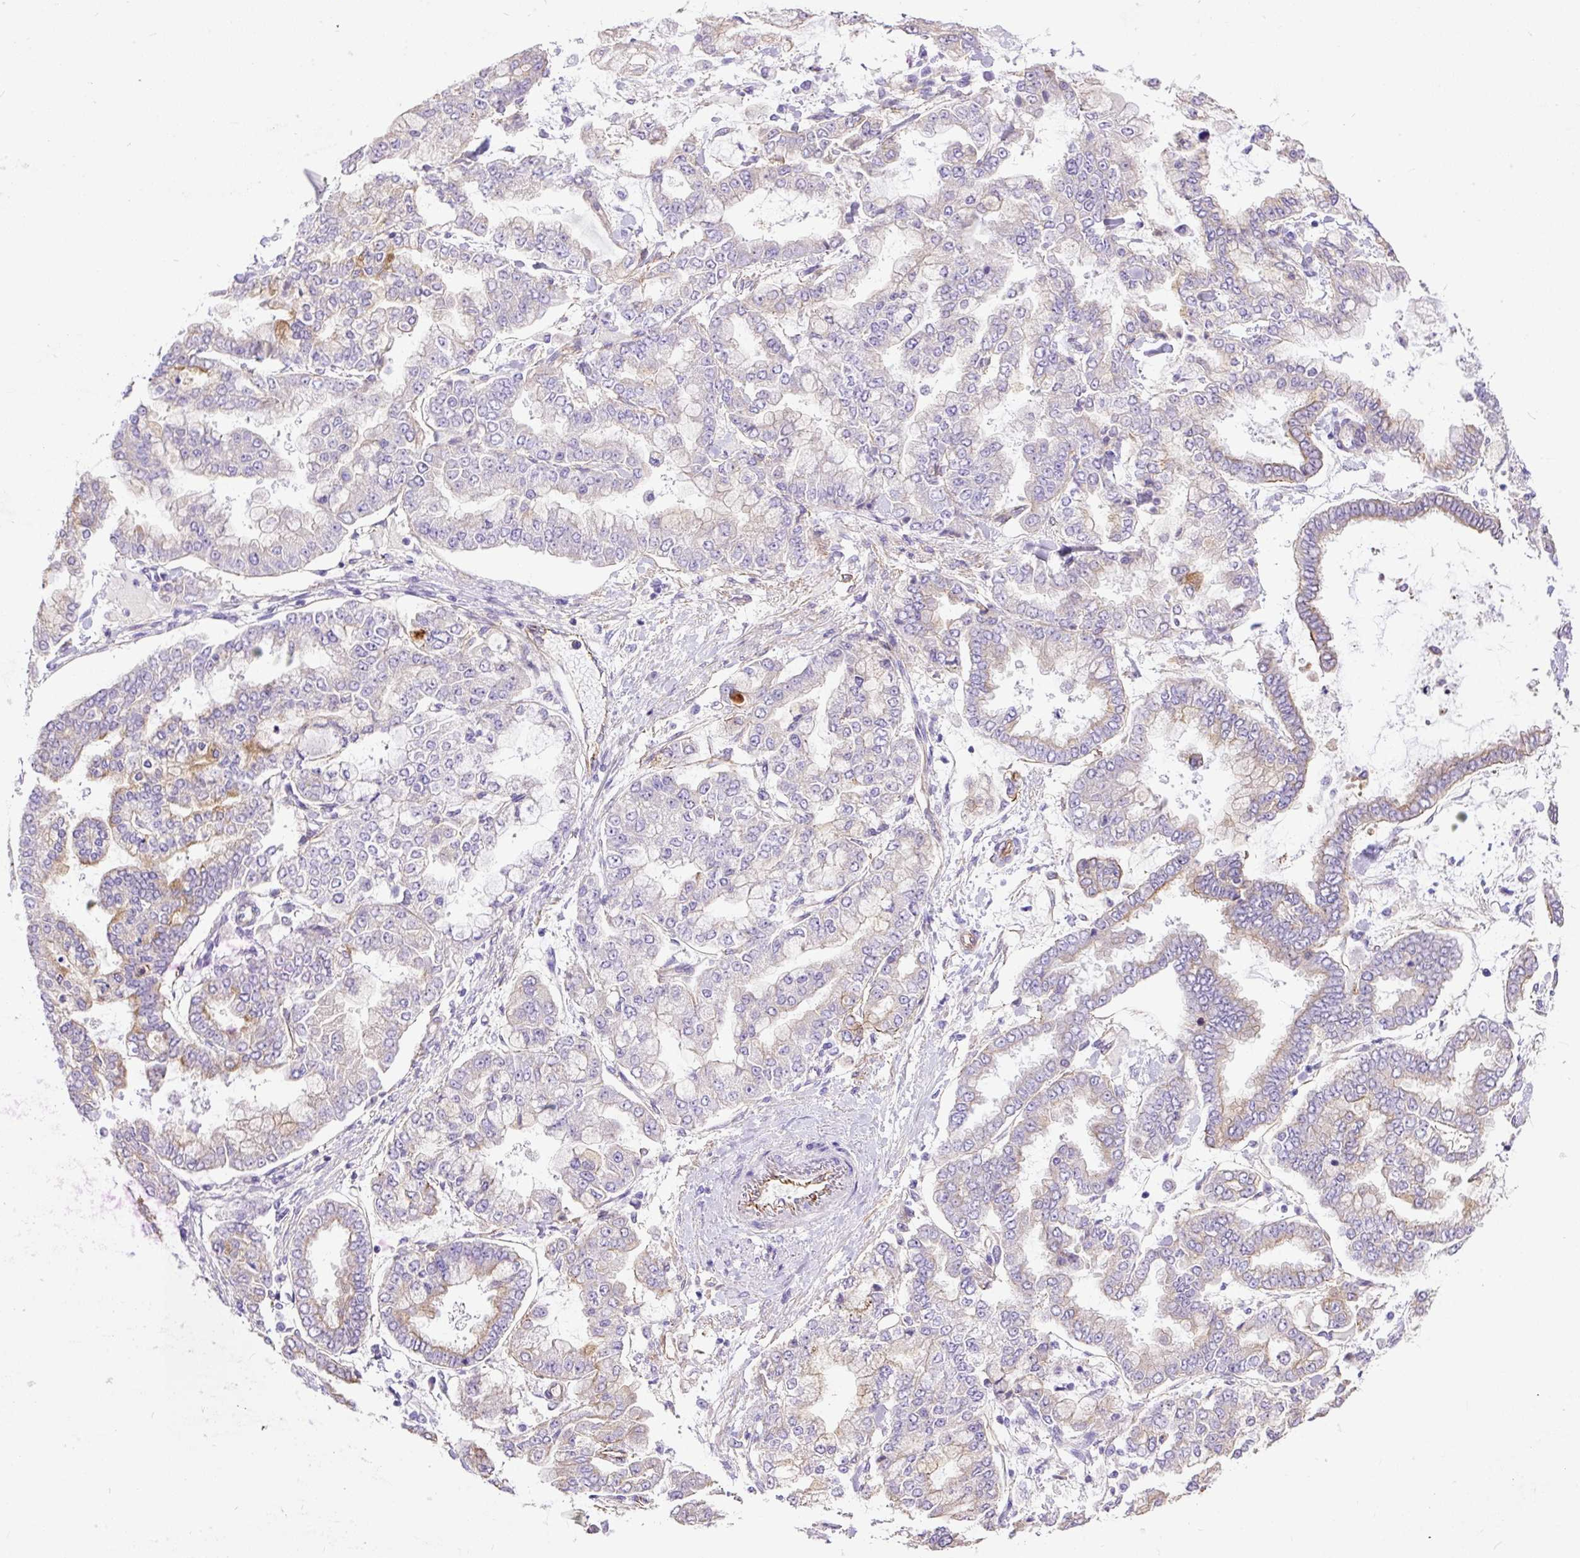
{"staining": {"intensity": "negative", "quantity": "none", "location": "none"}, "tissue": "stomach cancer", "cell_type": "Tumor cells", "image_type": "cancer", "snomed": [{"axis": "morphology", "description": "Normal tissue, NOS"}, {"axis": "morphology", "description": "Adenocarcinoma, NOS"}, {"axis": "topography", "description": "Stomach, upper"}, {"axis": "topography", "description": "Stomach"}], "caption": "DAB (3,3'-diaminobenzidine) immunohistochemical staining of stomach cancer demonstrates no significant positivity in tumor cells. (DAB (3,3'-diaminobenzidine) immunohistochemistry (IHC) with hematoxylin counter stain).", "gene": "MAGEB16", "patient": {"sex": "male", "age": 76}}